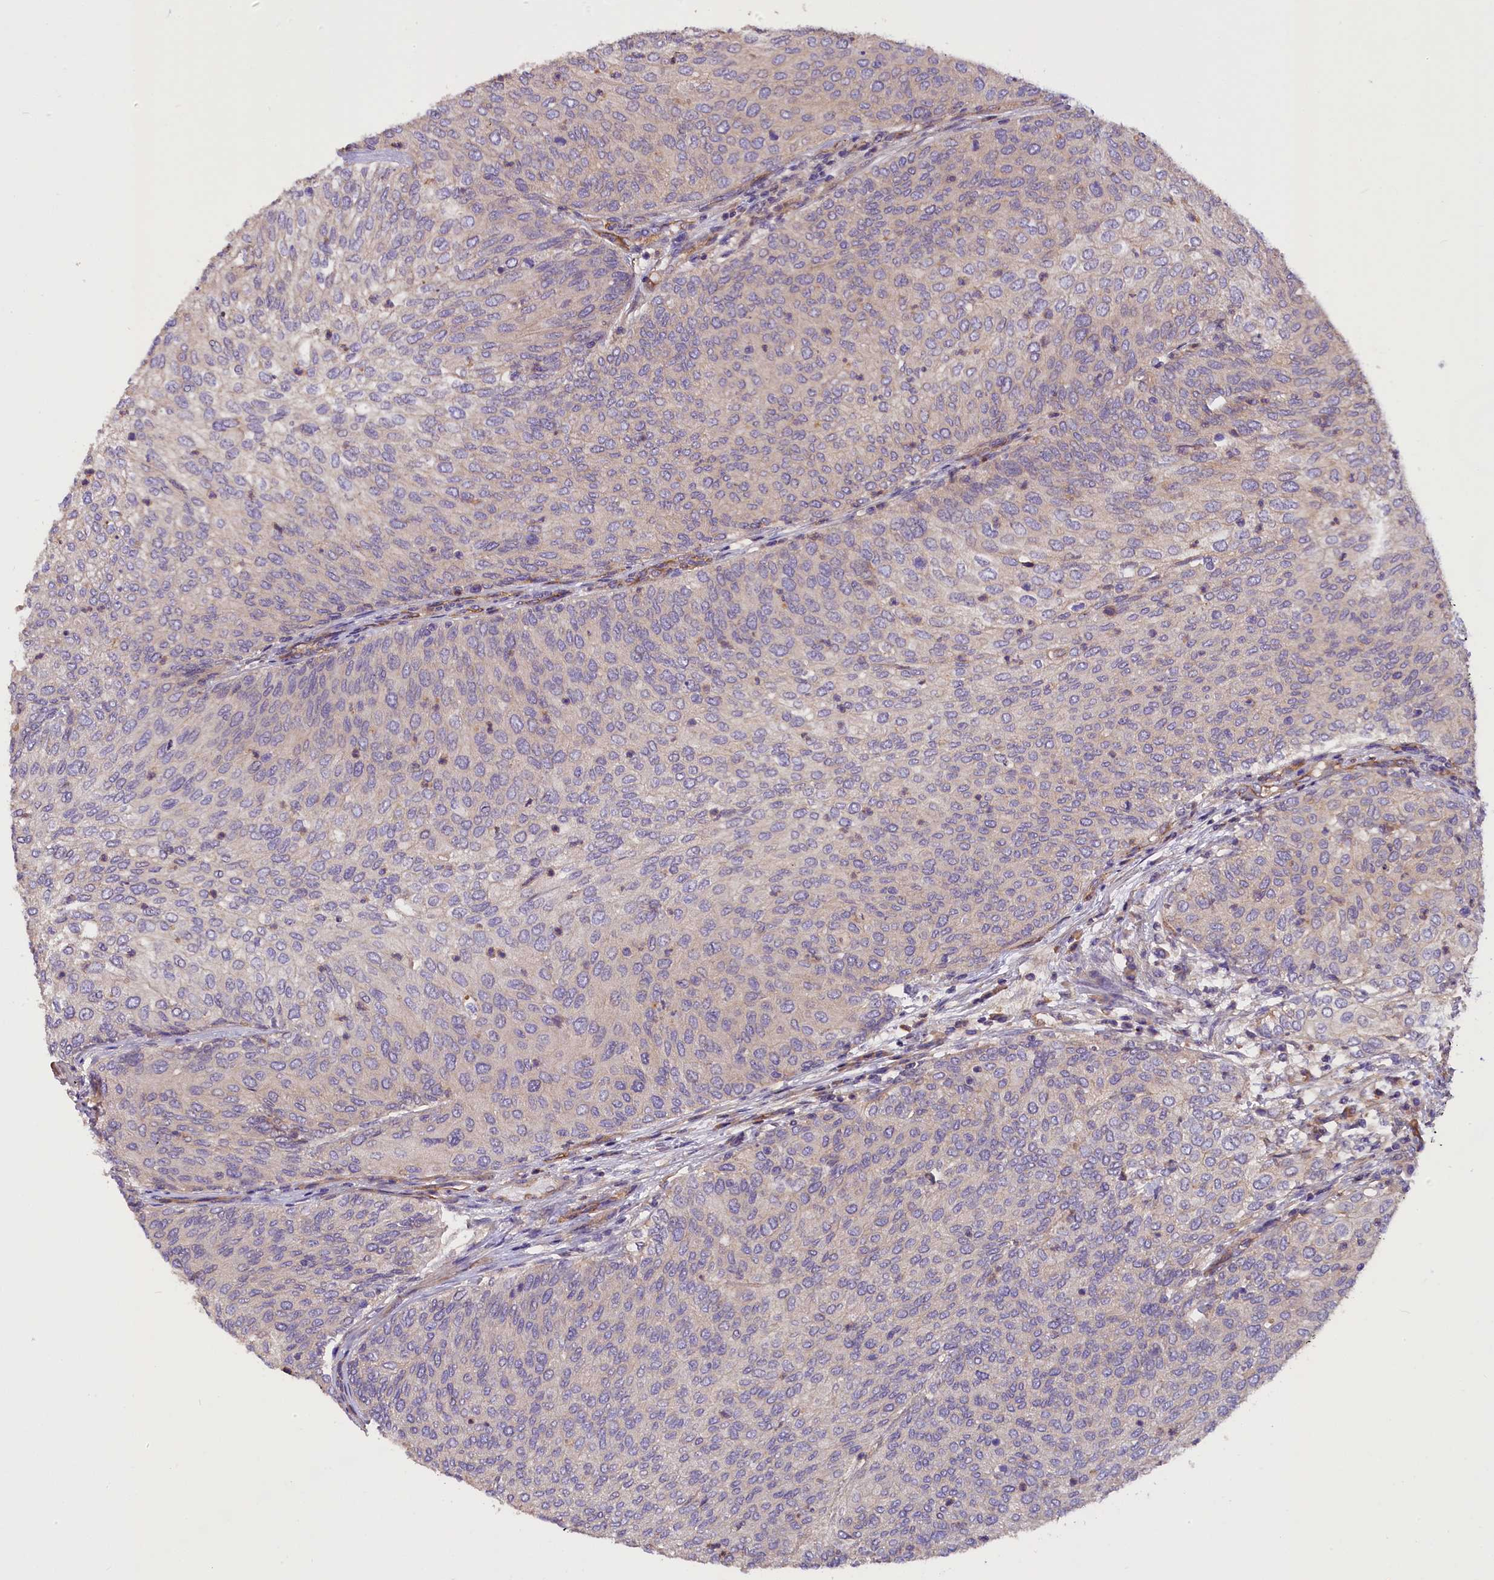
{"staining": {"intensity": "negative", "quantity": "none", "location": "none"}, "tissue": "urothelial cancer", "cell_type": "Tumor cells", "image_type": "cancer", "snomed": [{"axis": "morphology", "description": "Urothelial carcinoma, Low grade"}, {"axis": "topography", "description": "Urinary bladder"}], "caption": "Low-grade urothelial carcinoma was stained to show a protein in brown. There is no significant positivity in tumor cells. (IHC, brightfield microscopy, high magnification).", "gene": "ERMARD", "patient": {"sex": "female", "age": 79}}